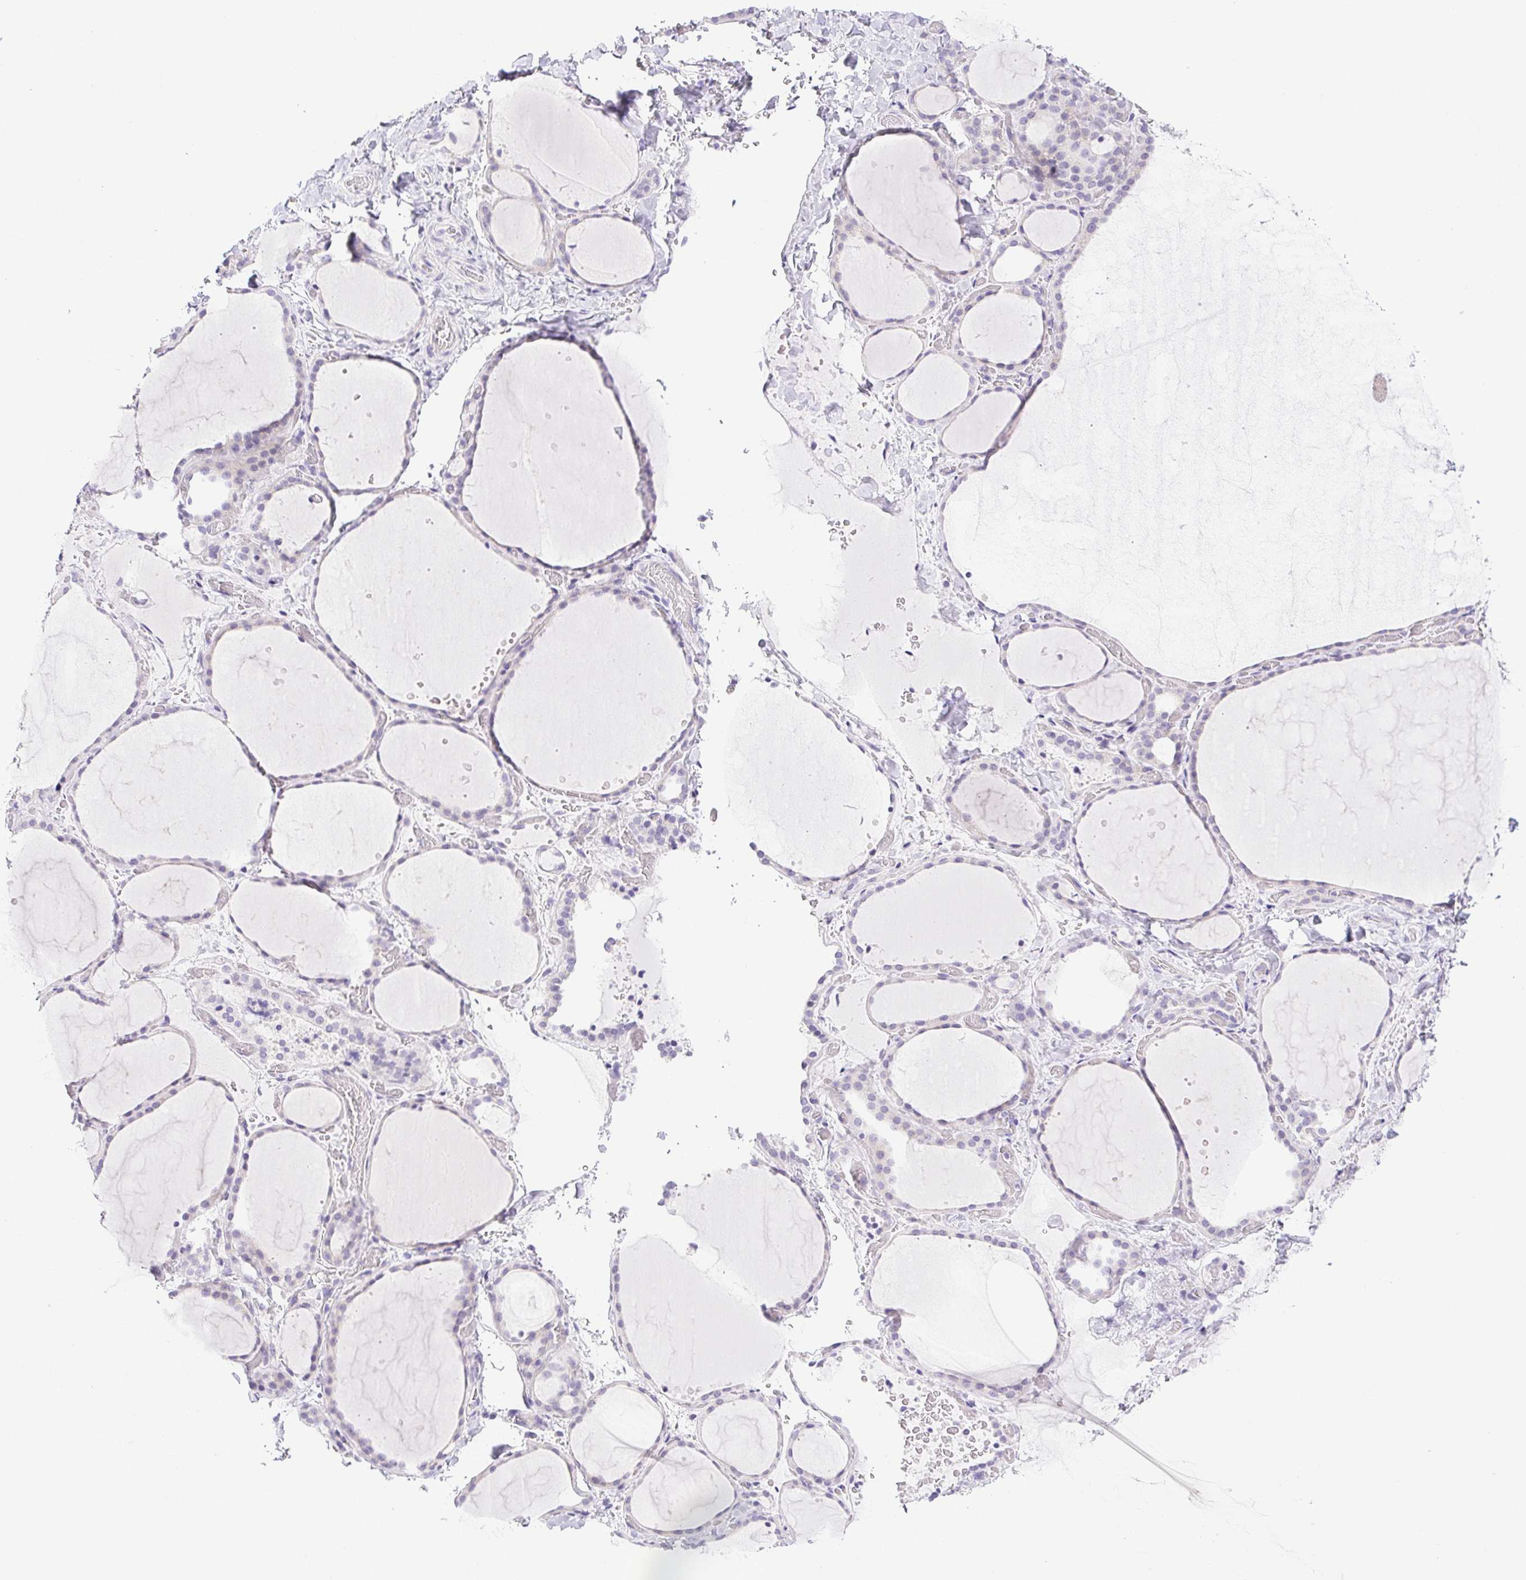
{"staining": {"intensity": "negative", "quantity": "none", "location": "none"}, "tissue": "thyroid gland", "cell_type": "Glandular cells", "image_type": "normal", "snomed": [{"axis": "morphology", "description": "Normal tissue, NOS"}, {"axis": "topography", "description": "Thyroid gland"}], "caption": "Immunohistochemistry (IHC) image of benign human thyroid gland stained for a protein (brown), which displays no expression in glandular cells.", "gene": "PAPPA2", "patient": {"sex": "female", "age": 36}}